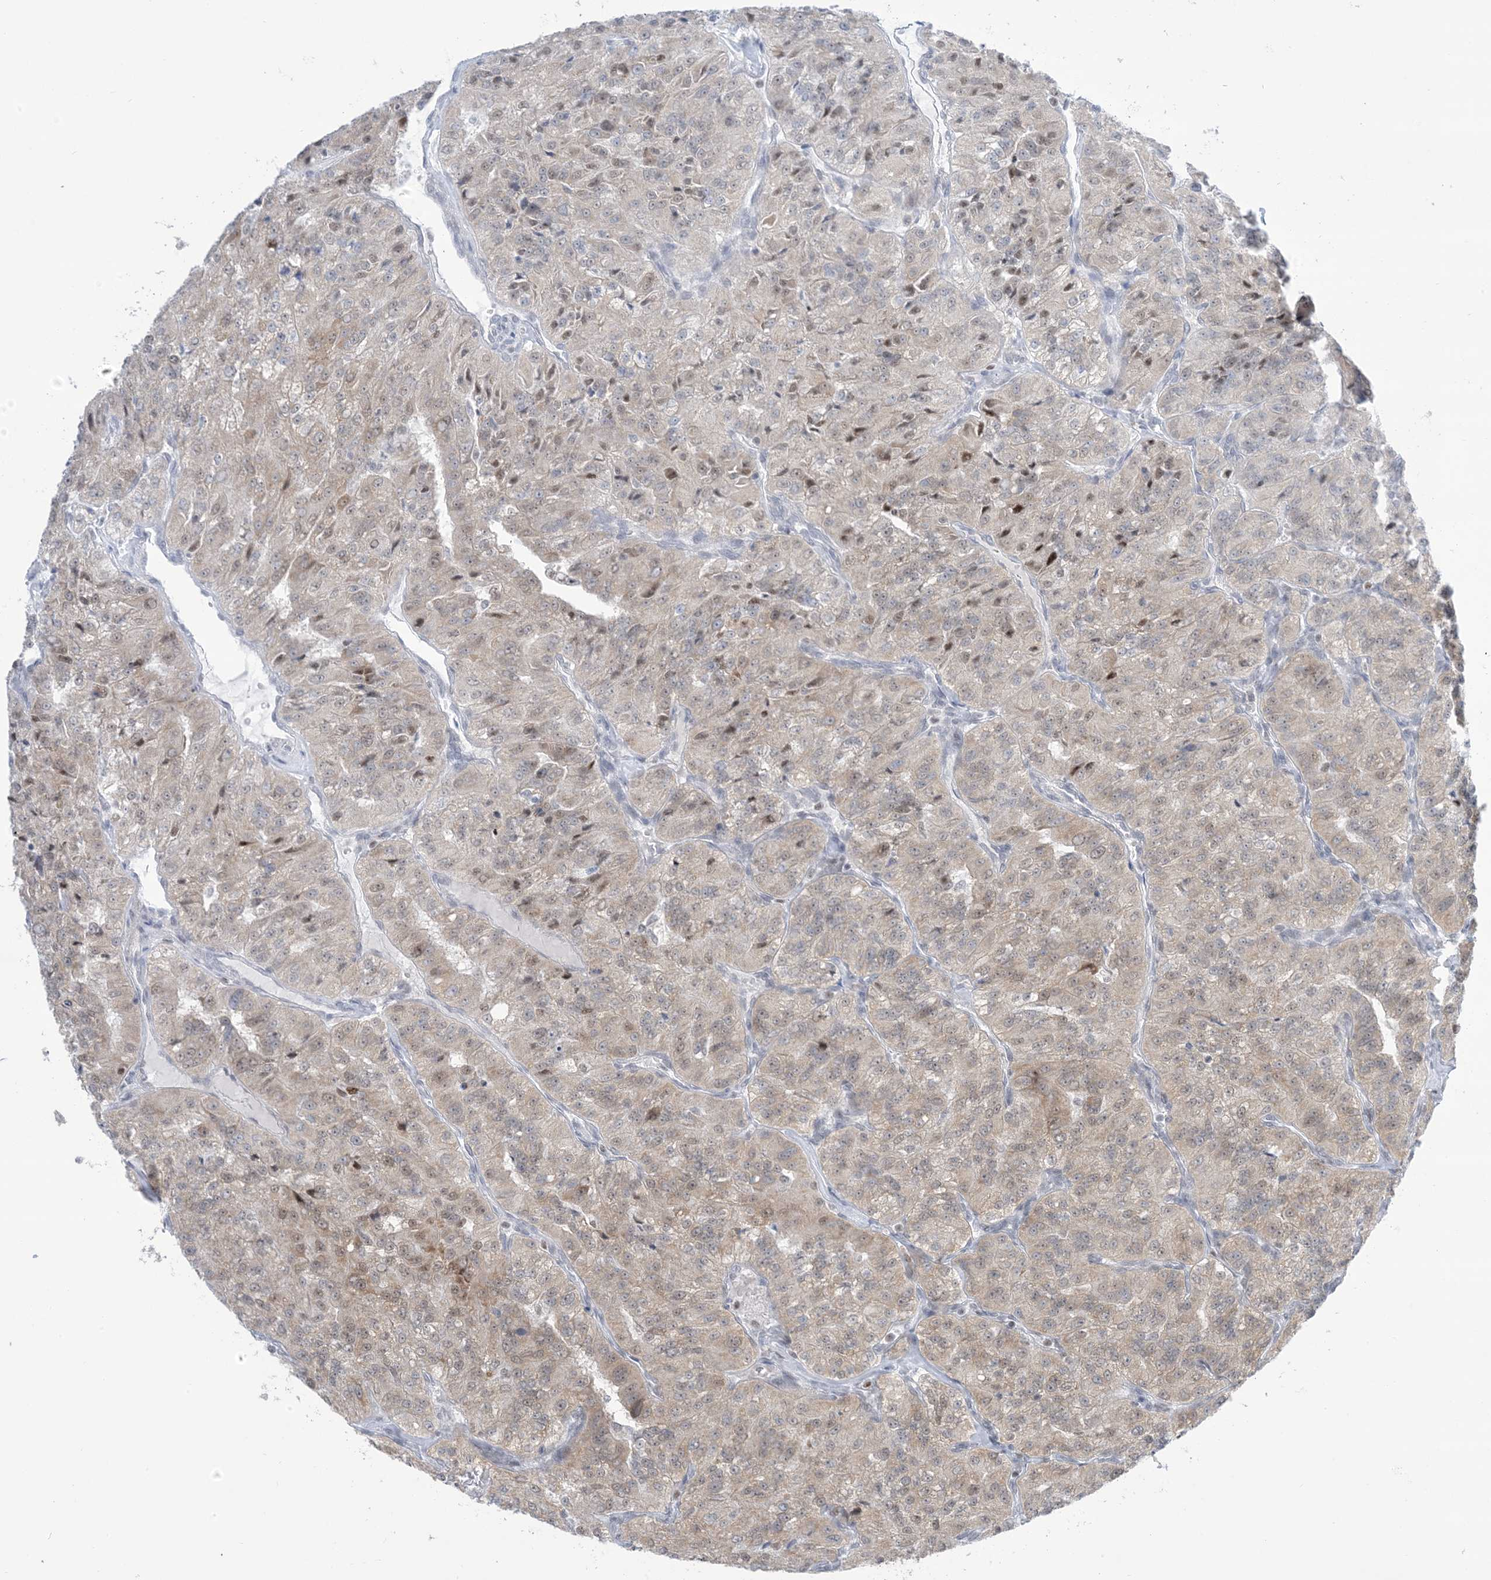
{"staining": {"intensity": "weak", "quantity": "25%-75%", "location": "cytoplasmic/membranous"}, "tissue": "renal cancer", "cell_type": "Tumor cells", "image_type": "cancer", "snomed": [{"axis": "morphology", "description": "Adenocarcinoma, NOS"}, {"axis": "topography", "description": "Kidney"}], "caption": "IHC (DAB) staining of human adenocarcinoma (renal) demonstrates weak cytoplasmic/membranous protein positivity in about 25%-75% of tumor cells.", "gene": "TFPT", "patient": {"sex": "female", "age": 63}}